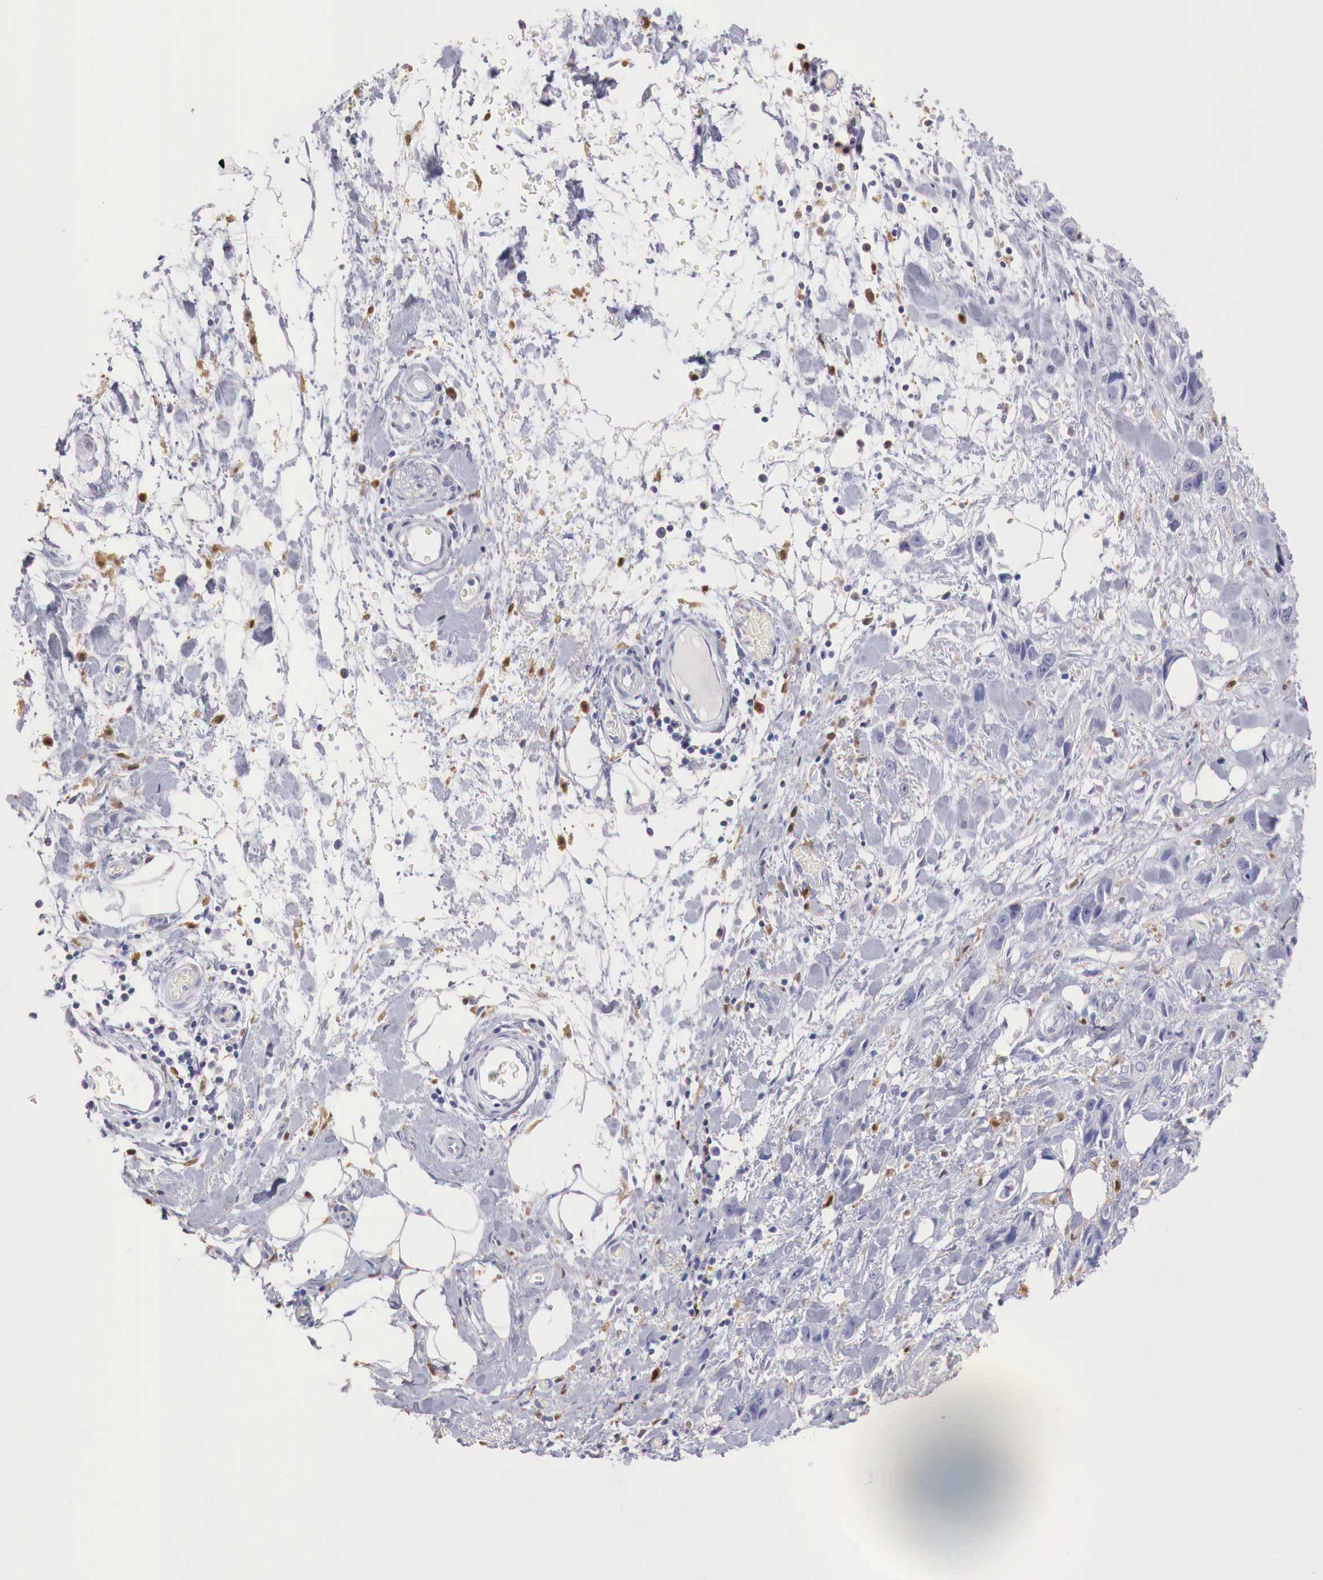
{"staining": {"intensity": "negative", "quantity": "none", "location": "none"}, "tissue": "stomach cancer", "cell_type": "Tumor cells", "image_type": "cancer", "snomed": [{"axis": "morphology", "description": "Adenocarcinoma, NOS"}, {"axis": "topography", "description": "Stomach, upper"}], "caption": "Immunohistochemistry (IHC) micrograph of neoplastic tissue: human stomach adenocarcinoma stained with DAB (3,3'-diaminobenzidine) displays no significant protein expression in tumor cells.", "gene": "RENBP", "patient": {"sex": "male", "age": 47}}